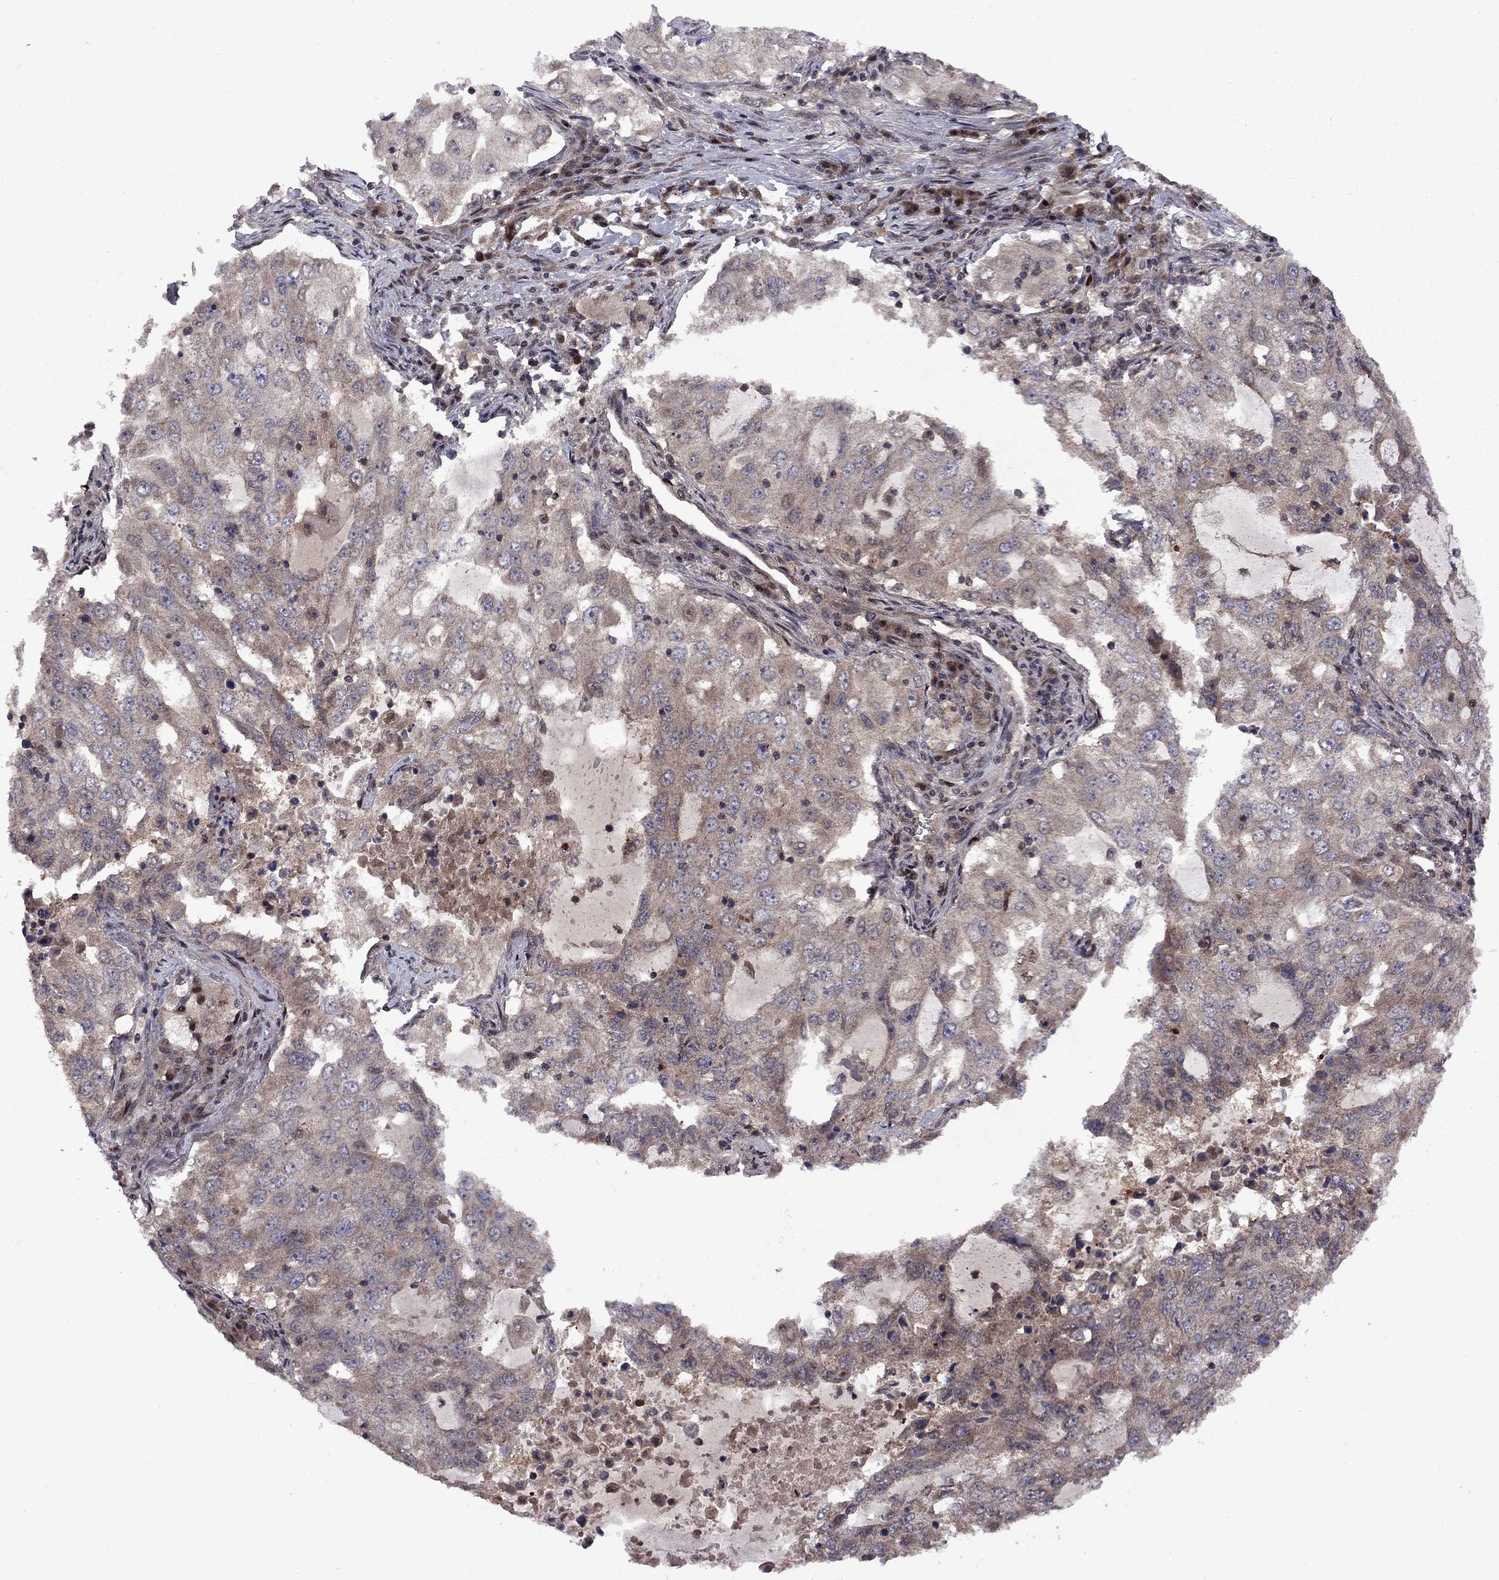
{"staining": {"intensity": "weak", "quantity": "<25%", "location": "cytoplasmic/membranous"}, "tissue": "lung cancer", "cell_type": "Tumor cells", "image_type": "cancer", "snomed": [{"axis": "morphology", "description": "Adenocarcinoma, NOS"}, {"axis": "topography", "description": "Lung"}], "caption": "This is an immunohistochemistry (IHC) micrograph of human lung adenocarcinoma. There is no staining in tumor cells.", "gene": "IPP", "patient": {"sex": "female", "age": 61}}